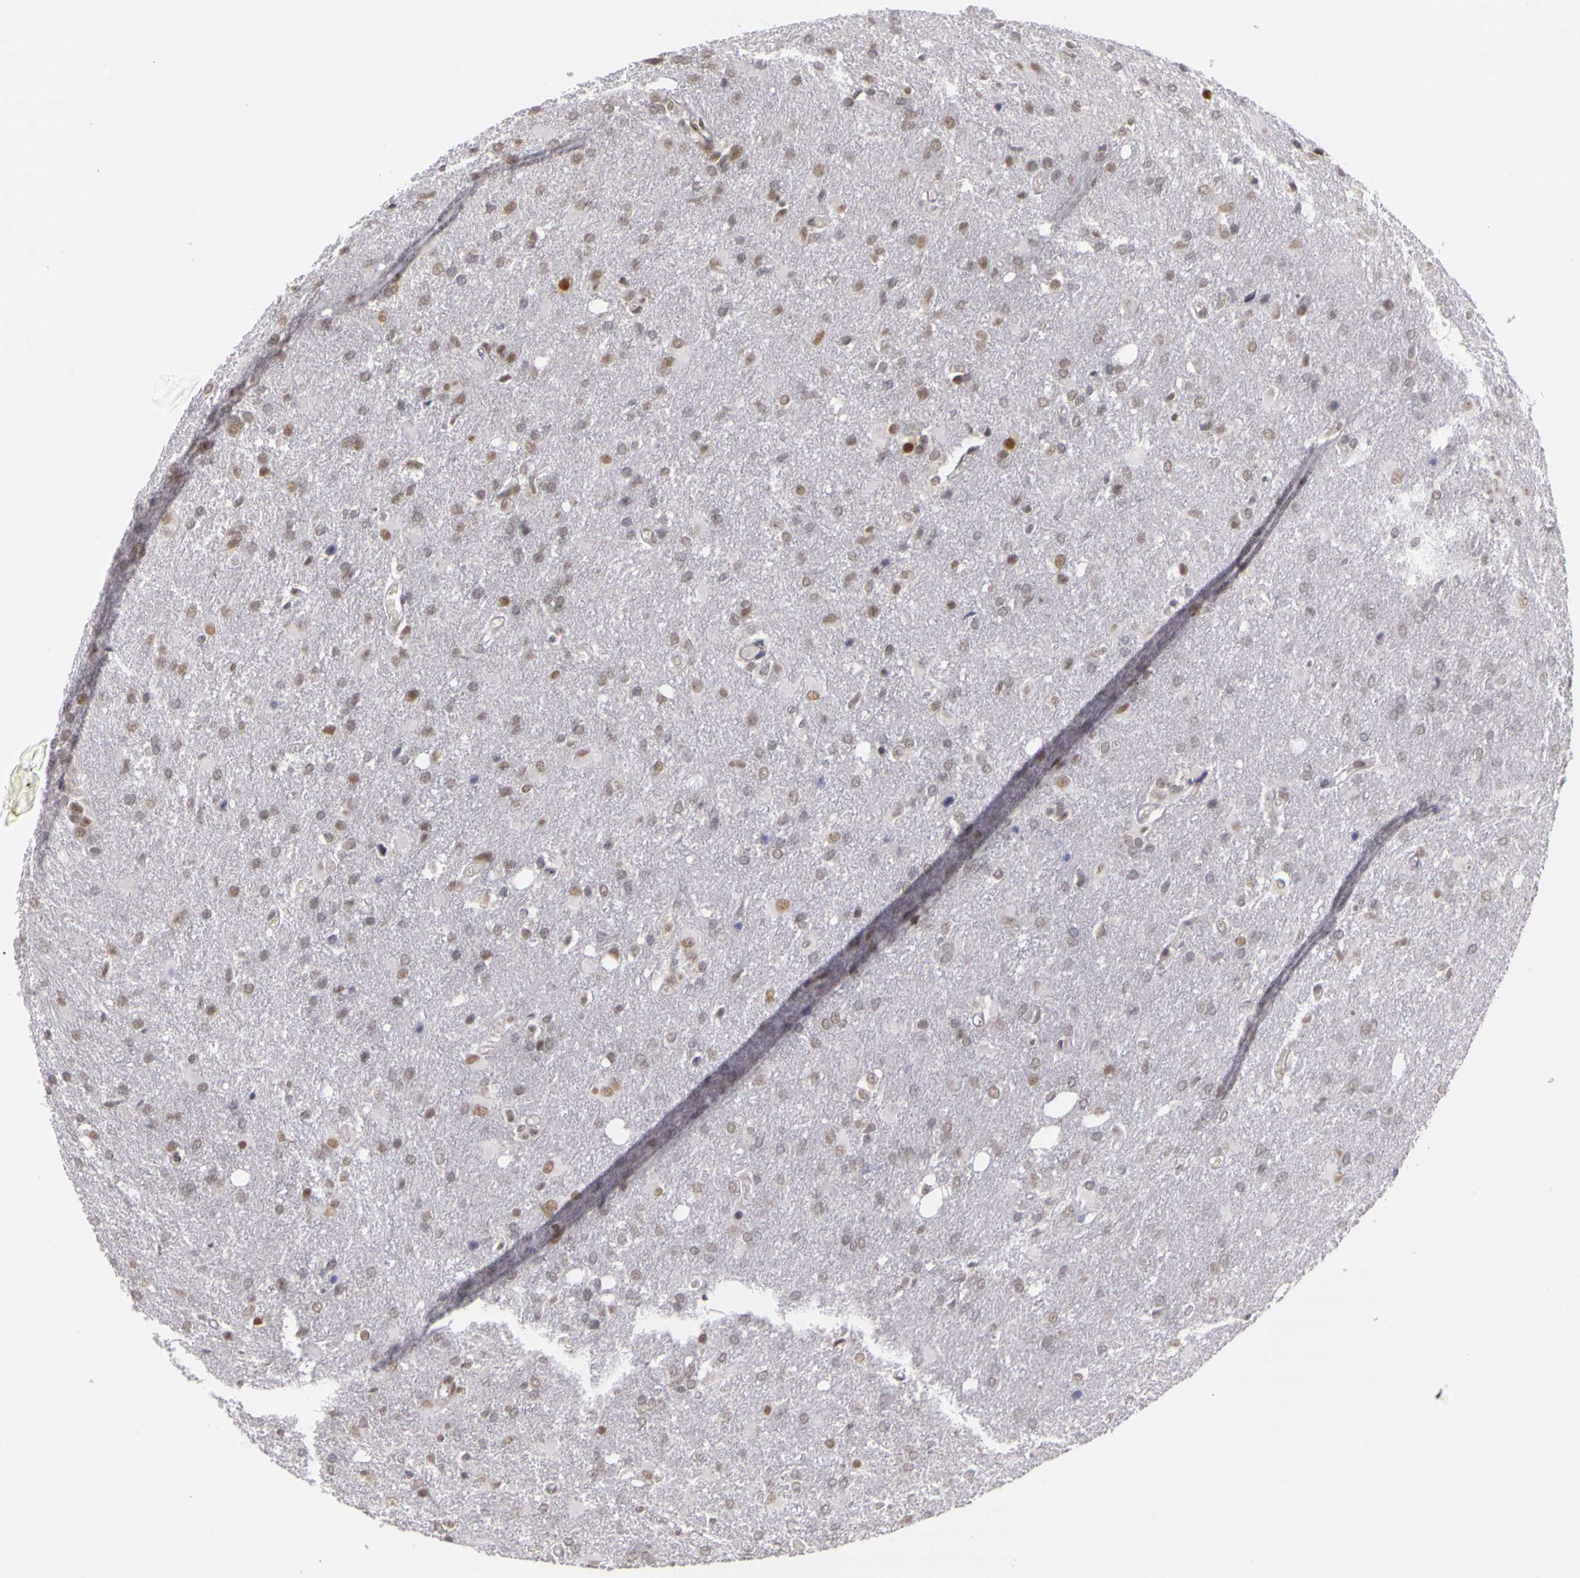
{"staining": {"intensity": "weak", "quantity": "25%-75%", "location": "nuclear"}, "tissue": "glioma", "cell_type": "Tumor cells", "image_type": "cancer", "snomed": [{"axis": "morphology", "description": "Glioma, malignant, High grade"}, {"axis": "topography", "description": "Brain"}], "caption": "A brown stain highlights weak nuclear staining of a protein in human glioma tumor cells.", "gene": "WDR13", "patient": {"sex": "male", "age": 68}}